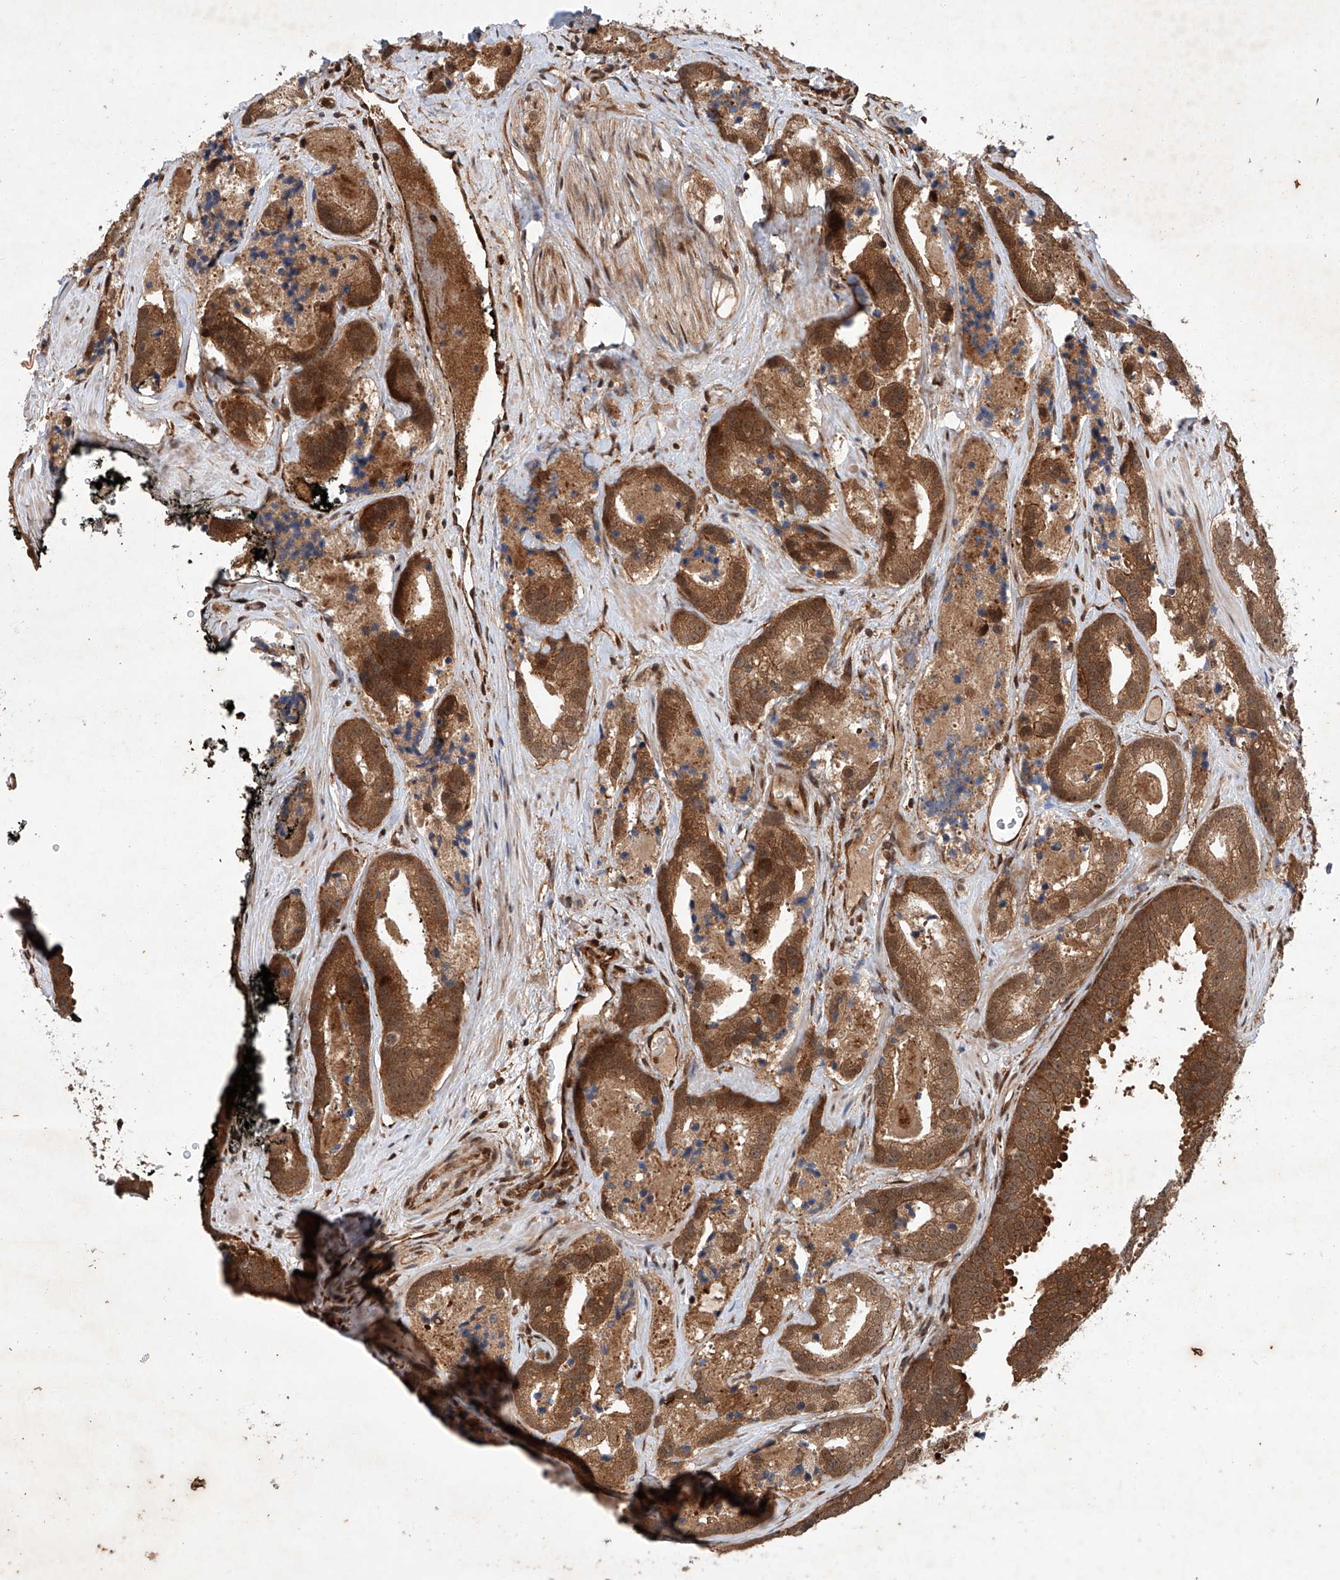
{"staining": {"intensity": "moderate", "quantity": ">75%", "location": "cytoplasmic/membranous"}, "tissue": "prostate cancer", "cell_type": "Tumor cells", "image_type": "cancer", "snomed": [{"axis": "morphology", "description": "Adenocarcinoma, High grade"}, {"axis": "topography", "description": "Prostate"}], "caption": "This is a photomicrograph of immunohistochemistry (IHC) staining of prostate cancer (high-grade adenocarcinoma), which shows moderate positivity in the cytoplasmic/membranous of tumor cells.", "gene": "ZFP28", "patient": {"sex": "male", "age": 62}}